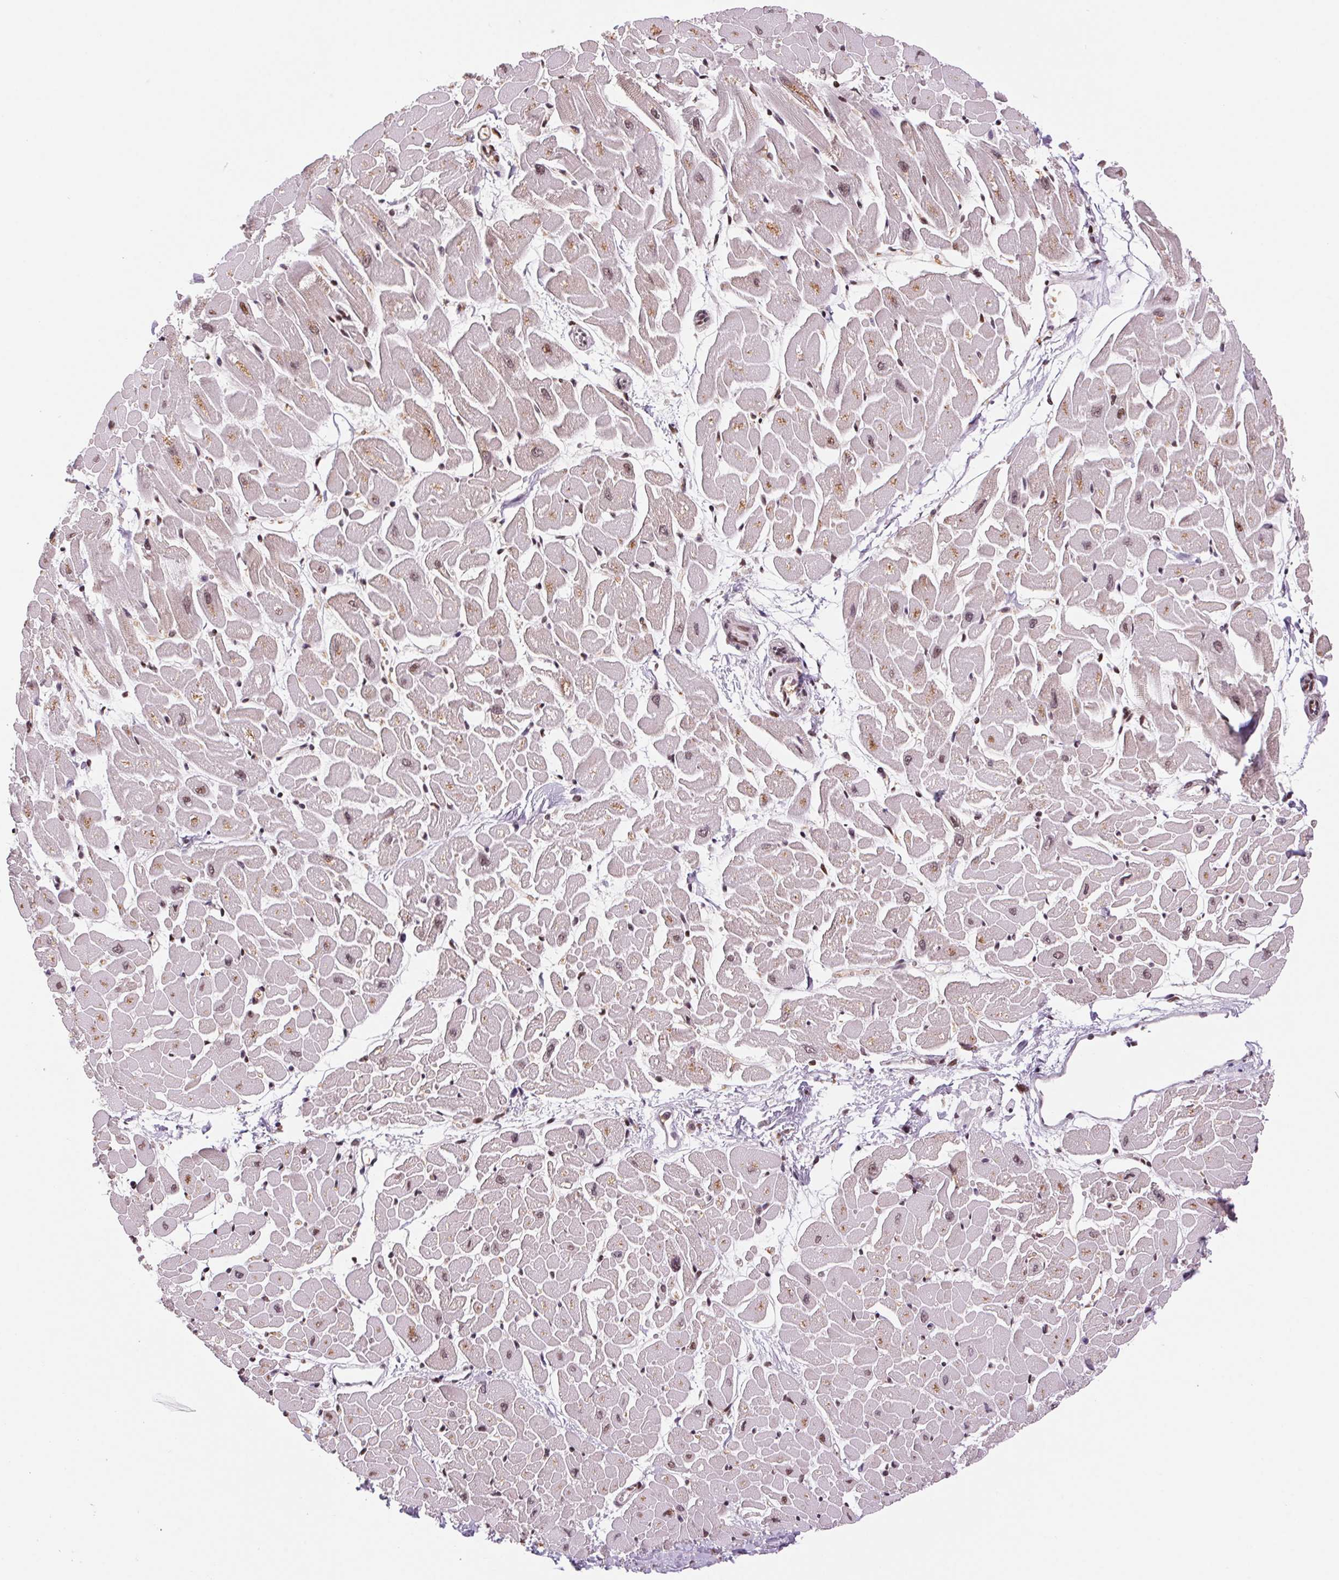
{"staining": {"intensity": "moderate", "quantity": "25%-75%", "location": "nuclear"}, "tissue": "heart muscle", "cell_type": "Cardiomyocytes", "image_type": "normal", "snomed": [{"axis": "morphology", "description": "Normal tissue, NOS"}, {"axis": "topography", "description": "Heart"}], "caption": "Heart muscle stained with IHC reveals moderate nuclear expression in approximately 25%-75% of cardiomyocytes. (brown staining indicates protein expression, while blue staining denotes nuclei).", "gene": "RAD23A", "patient": {"sex": "male", "age": 57}}